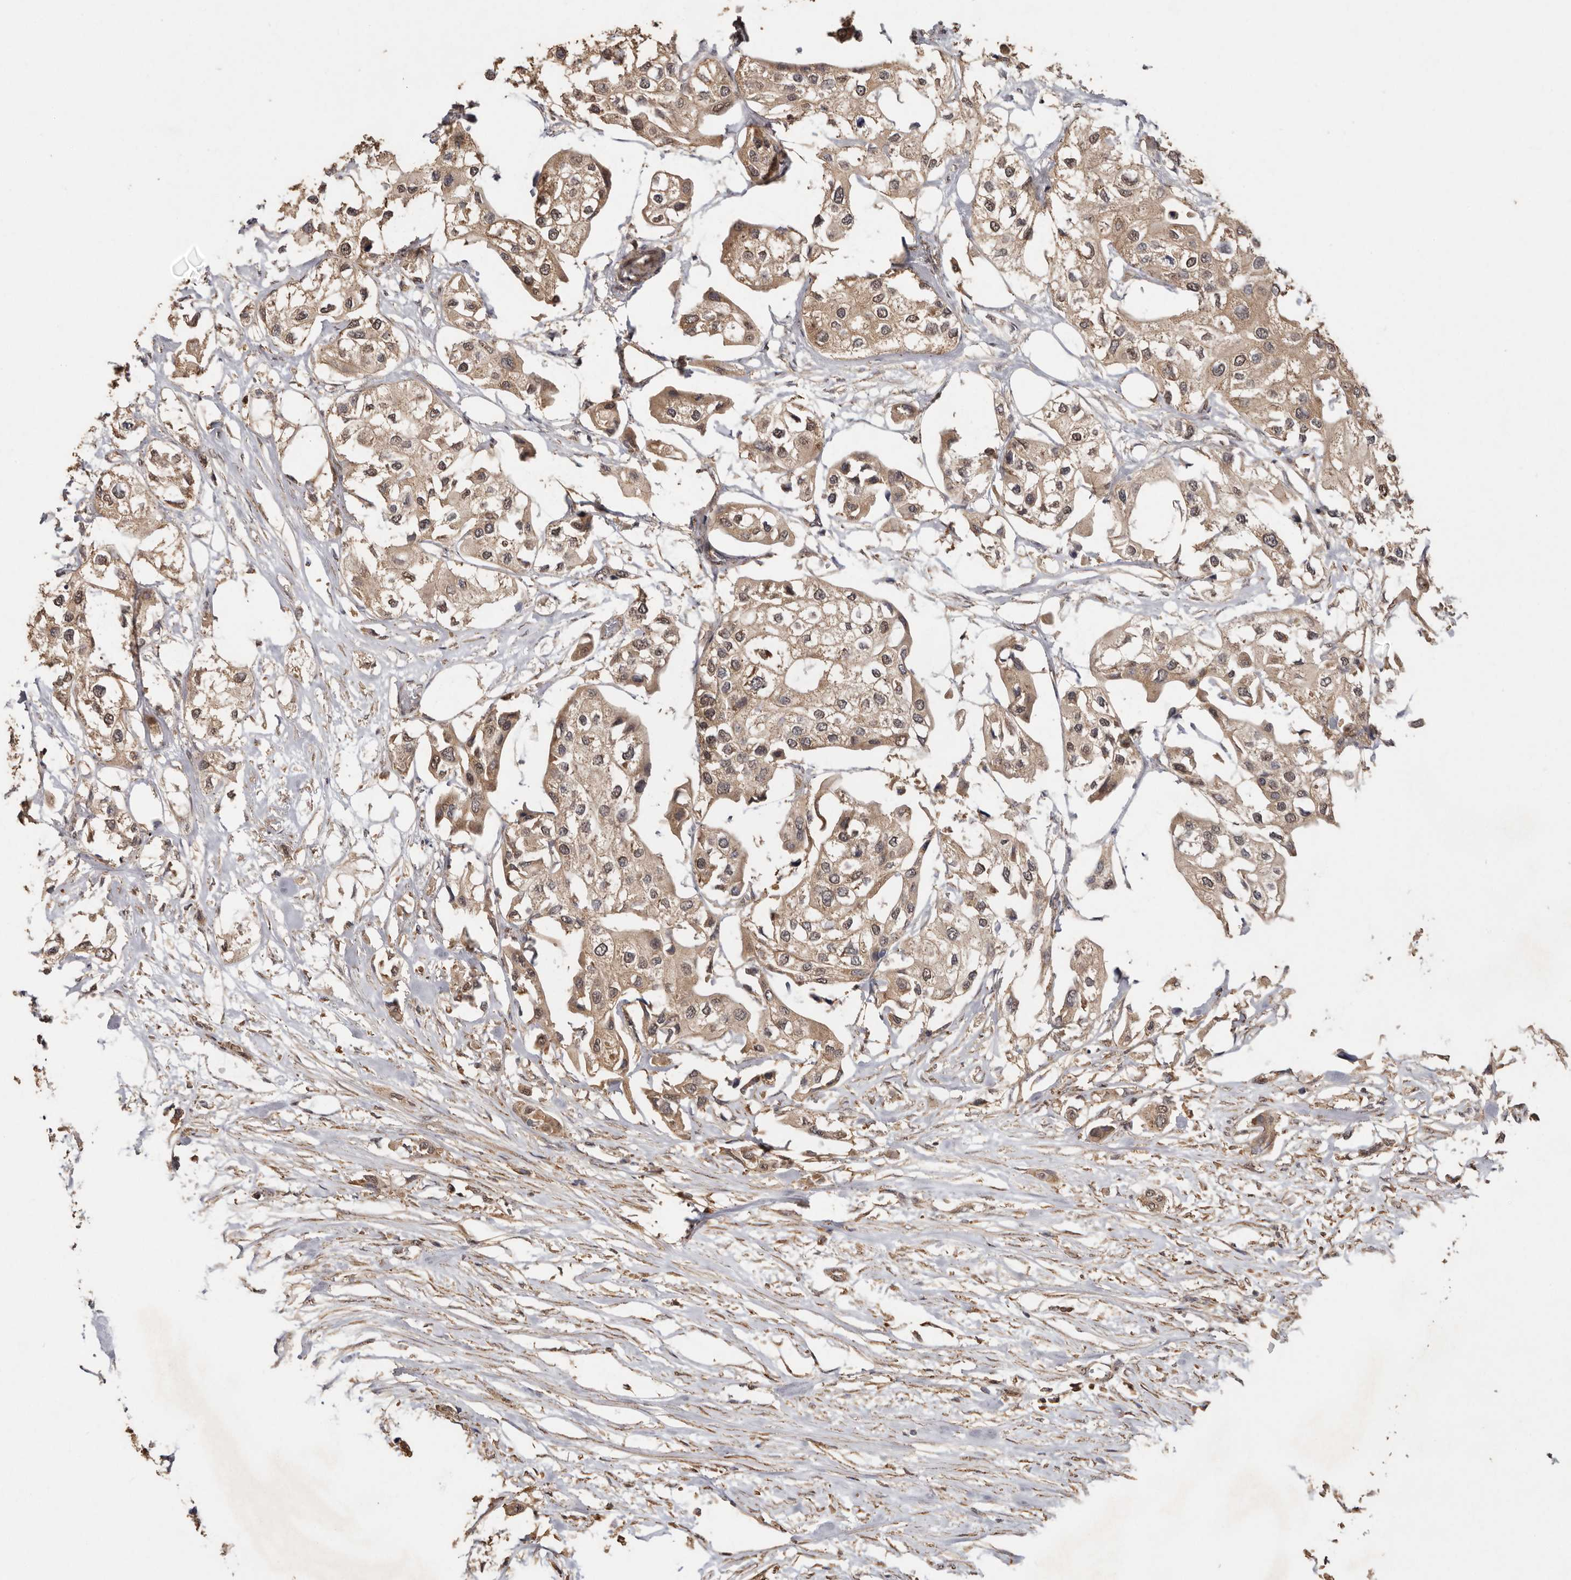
{"staining": {"intensity": "moderate", "quantity": ">75%", "location": "cytoplasmic/membranous"}, "tissue": "urothelial cancer", "cell_type": "Tumor cells", "image_type": "cancer", "snomed": [{"axis": "morphology", "description": "Urothelial carcinoma, High grade"}, {"axis": "topography", "description": "Urinary bladder"}], "caption": "Moderate cytoplasmic/membranous positivity is seen in approximately >75% of tumor cells in high-grade urothelial carcinoma.", "gene": "RWDD1", "patient": {"sex": "male", "age": 64}}